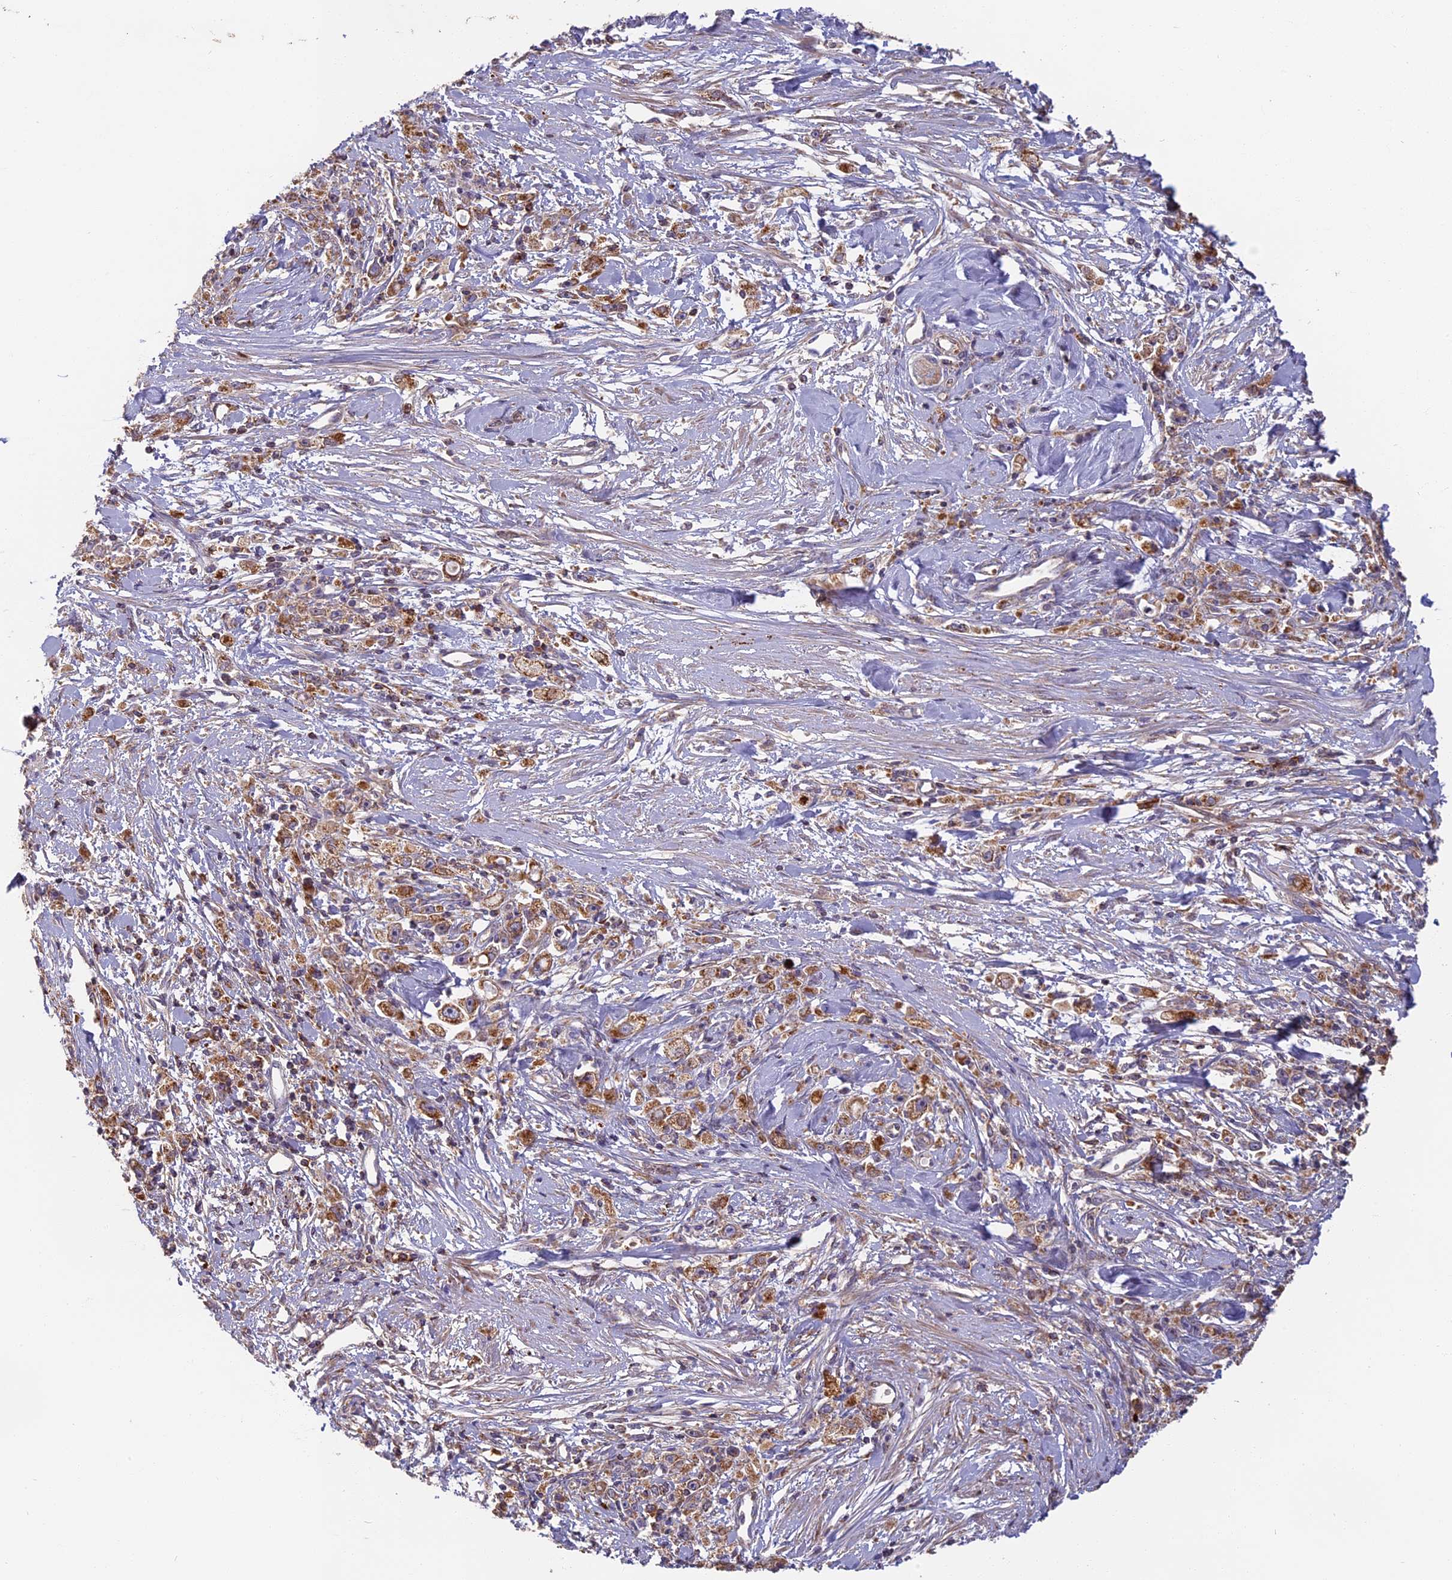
{"staining": {"intensity": "moderate", "quantity": ">75%", "location": "cytoplasmic/membranous"}, "tissue": "stomach cancer", "cell_type": "Tumor cells", "image_type": "cancer", "snomed": [{"axis": "morphology", "description": "Adenocarcinoma, NOS"}, {"axis": "topography", "description": "Stomach"}], "caption": "Stomach cancer (adenocarcinoma) stained with DAB (3,3'-diaminobenzidine) IHC reveals medium levels of moderate cytoplasmic/membranous expression in approximately >75% of tumor cells. Nuclei are stained in blue.", "gene": "EDAR", "patient": {"sex": "female", "age": 59}}